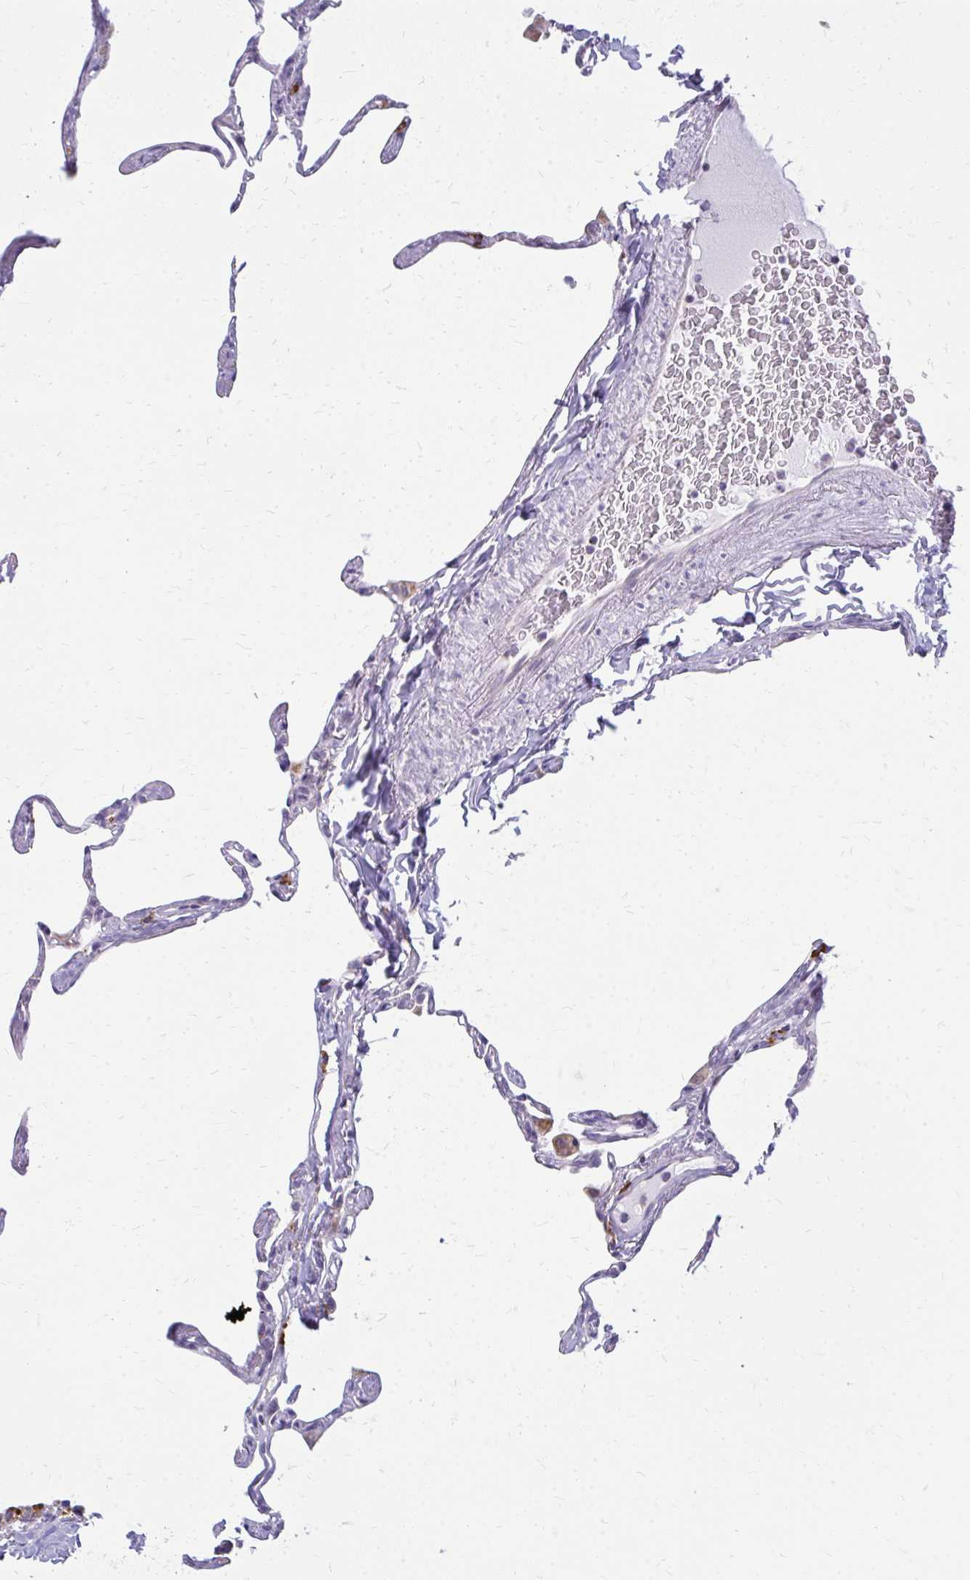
{"staining": {"intensity": "negative", "quantity": "none", "location": "none"}, "tissue": "lung", "cell_type": "Alveolar cells", "image_type": "normal", "snomed": [{"axis": "morphology", "description": "Normal tissue, NOS"}, {"axis": "topography", "description": "Lung"}], "caption": "High power microscopy histopathology image of an immunohistochemistry (IHC) histopathology image of benign lung, revealing no significant staining in alveolar cells.", "gene": "IFIT1", "patient": {"sex": "male", "age": 65}}